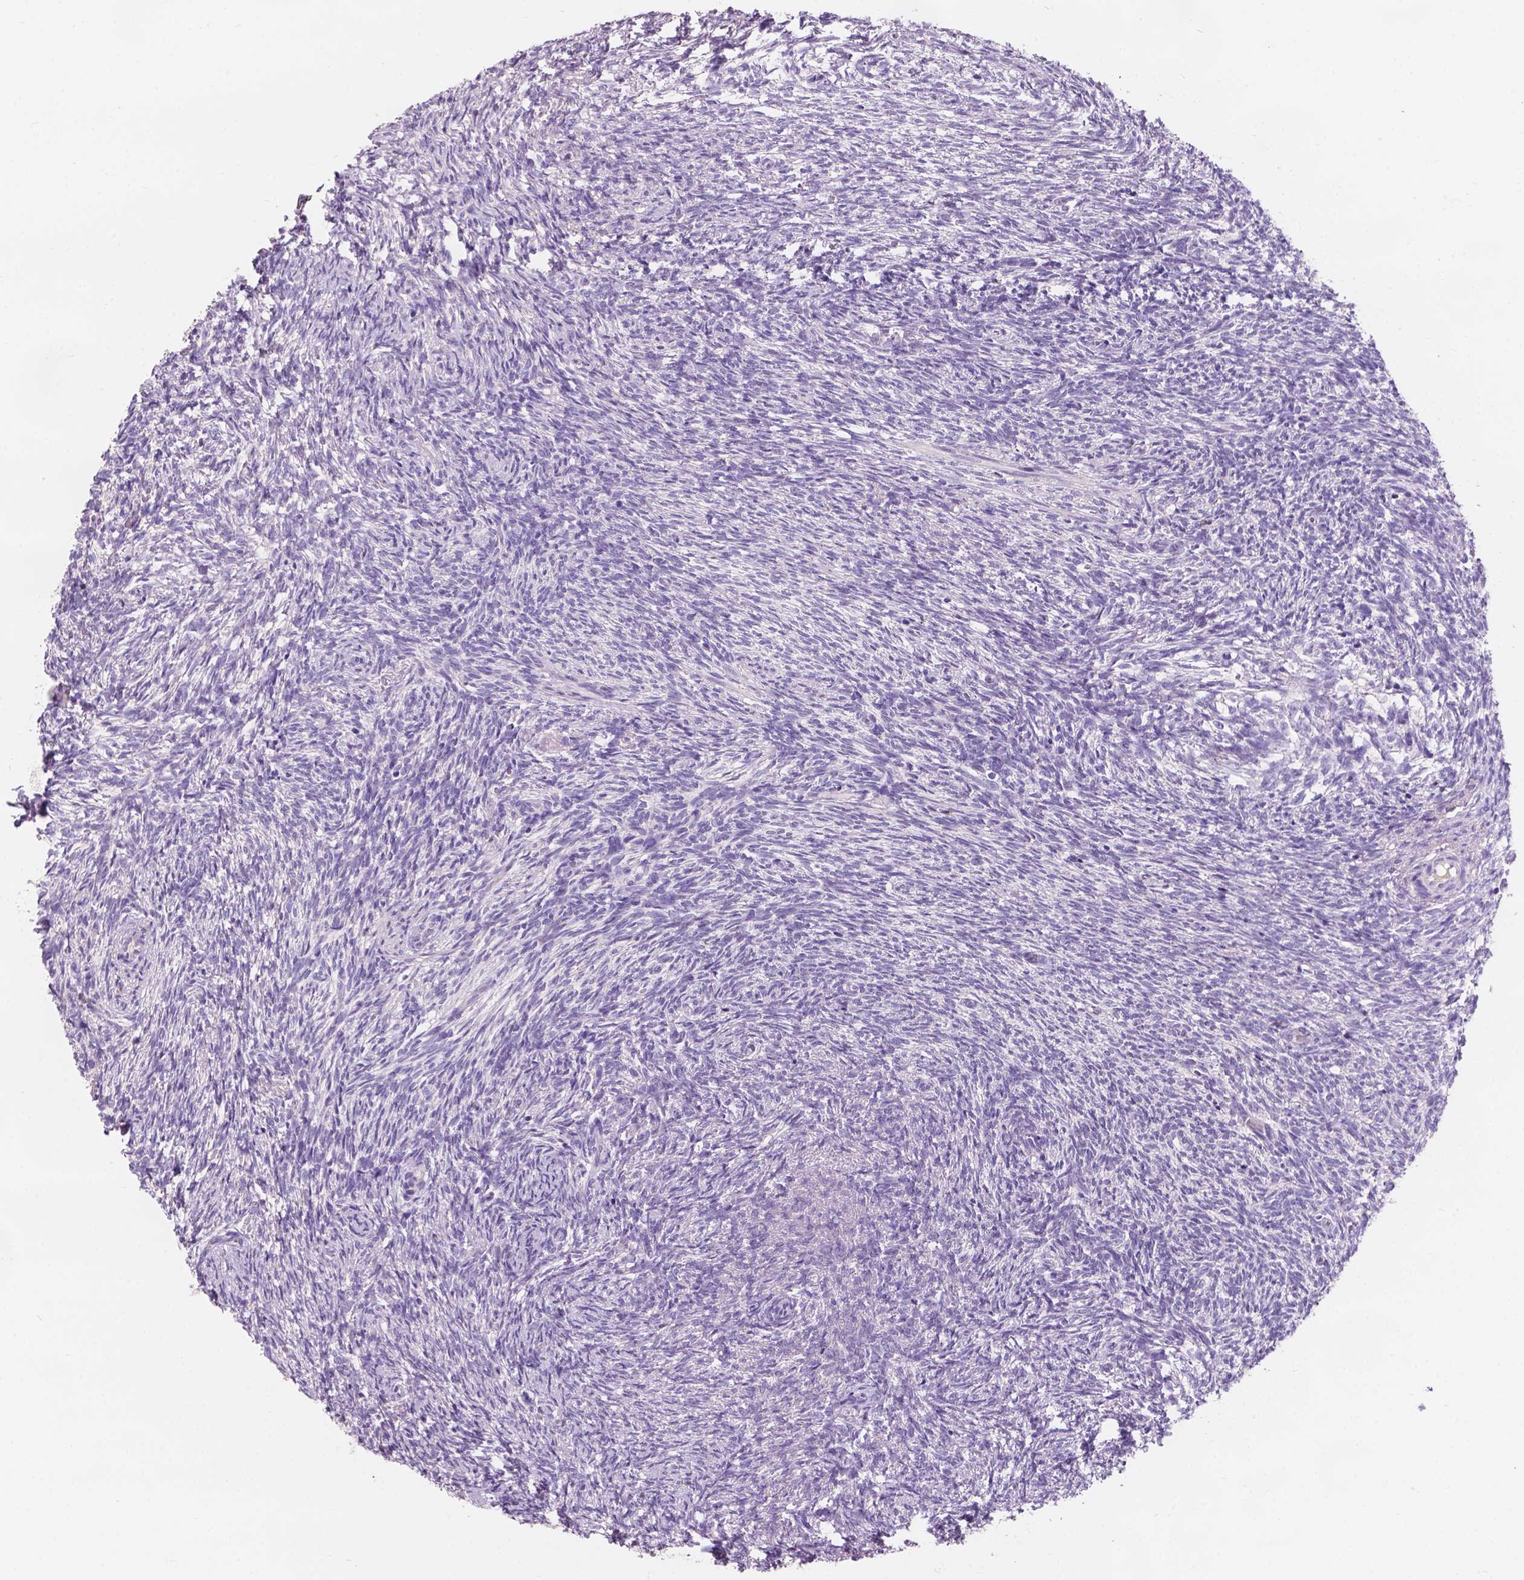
{"staining": {"intensity": "negative", "quantity": "none", "location": "none"}, "tissue": "ovary", "cell_type": "Follicle cells", "image_type": "normal", "snomed": [{"axis": "morphology", "description": "Normal tissue, NOS"}, {"axis": "topography", "description": "Ovary"}], "caption": "A high-resolution micrograph shows immunohistochemistry staining of normal ovary, which exhibits no significant positivity in follicle cells. (IHC, brightfield microscopy, high magnification).", "gene": "IREB2", "patient": {"sex": "female", "age": 46}}